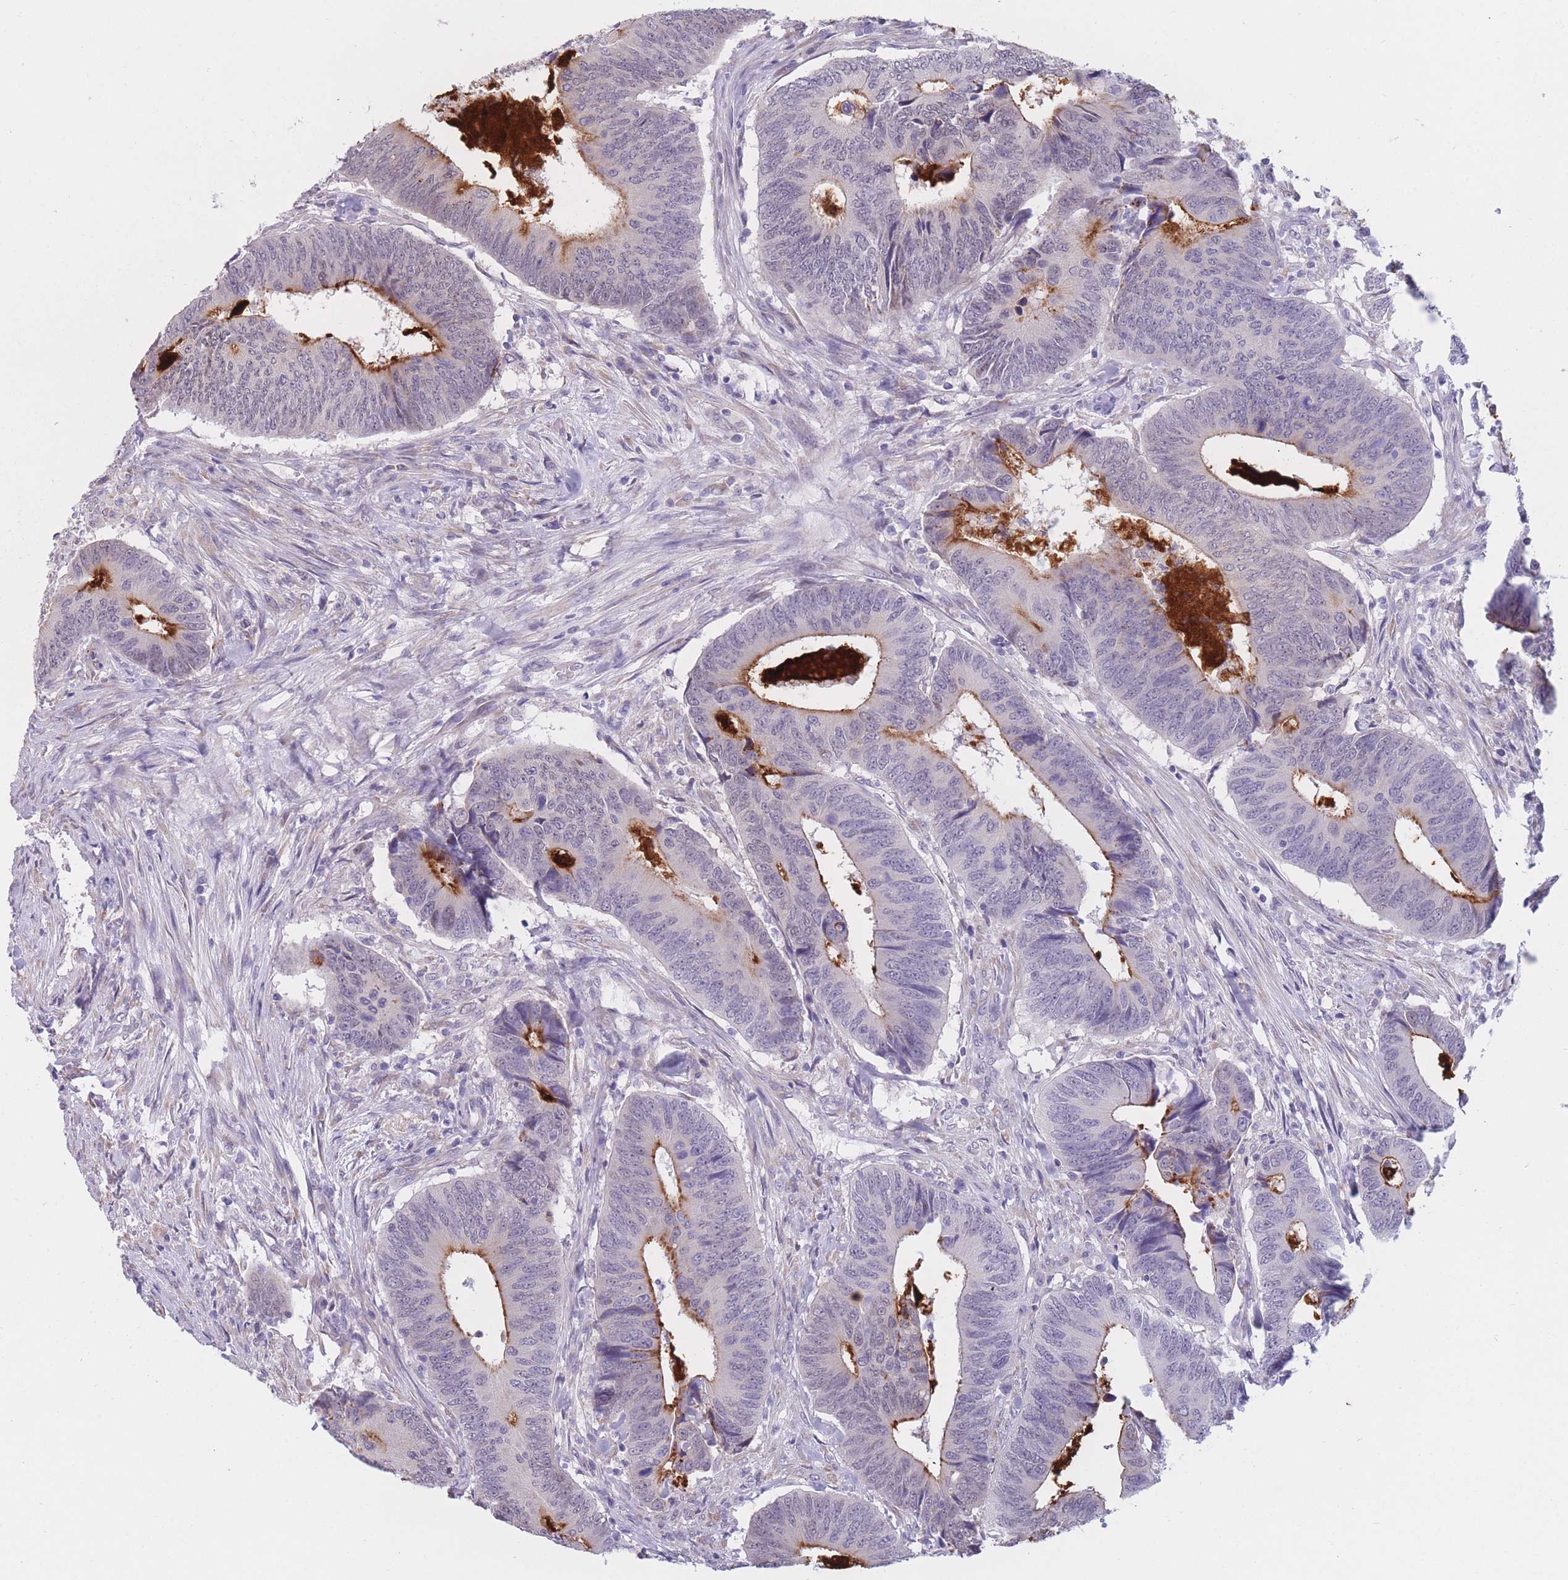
{"staining": {"intensity": "moderate", "quantity": "<25%", "location": "cytoplasmic/membranous"}, "tissue": "colorectal cancer", "cell_type": "Tumor cells", "image_type": "cancer", "snomed": [{"axis": "morphology", "description": "Adenocarcinoma, NOS"}, {"axis": "topography", "description": "Colon"}], "caption": "Human colorectal adenocarcinoma stained for a protein (brown) displays moderate cytoplasmic/membranous positive staining in about <25% of tumor cells.", "gene": "COL27A1", "patient": {"sex": "male", "age": 87}}